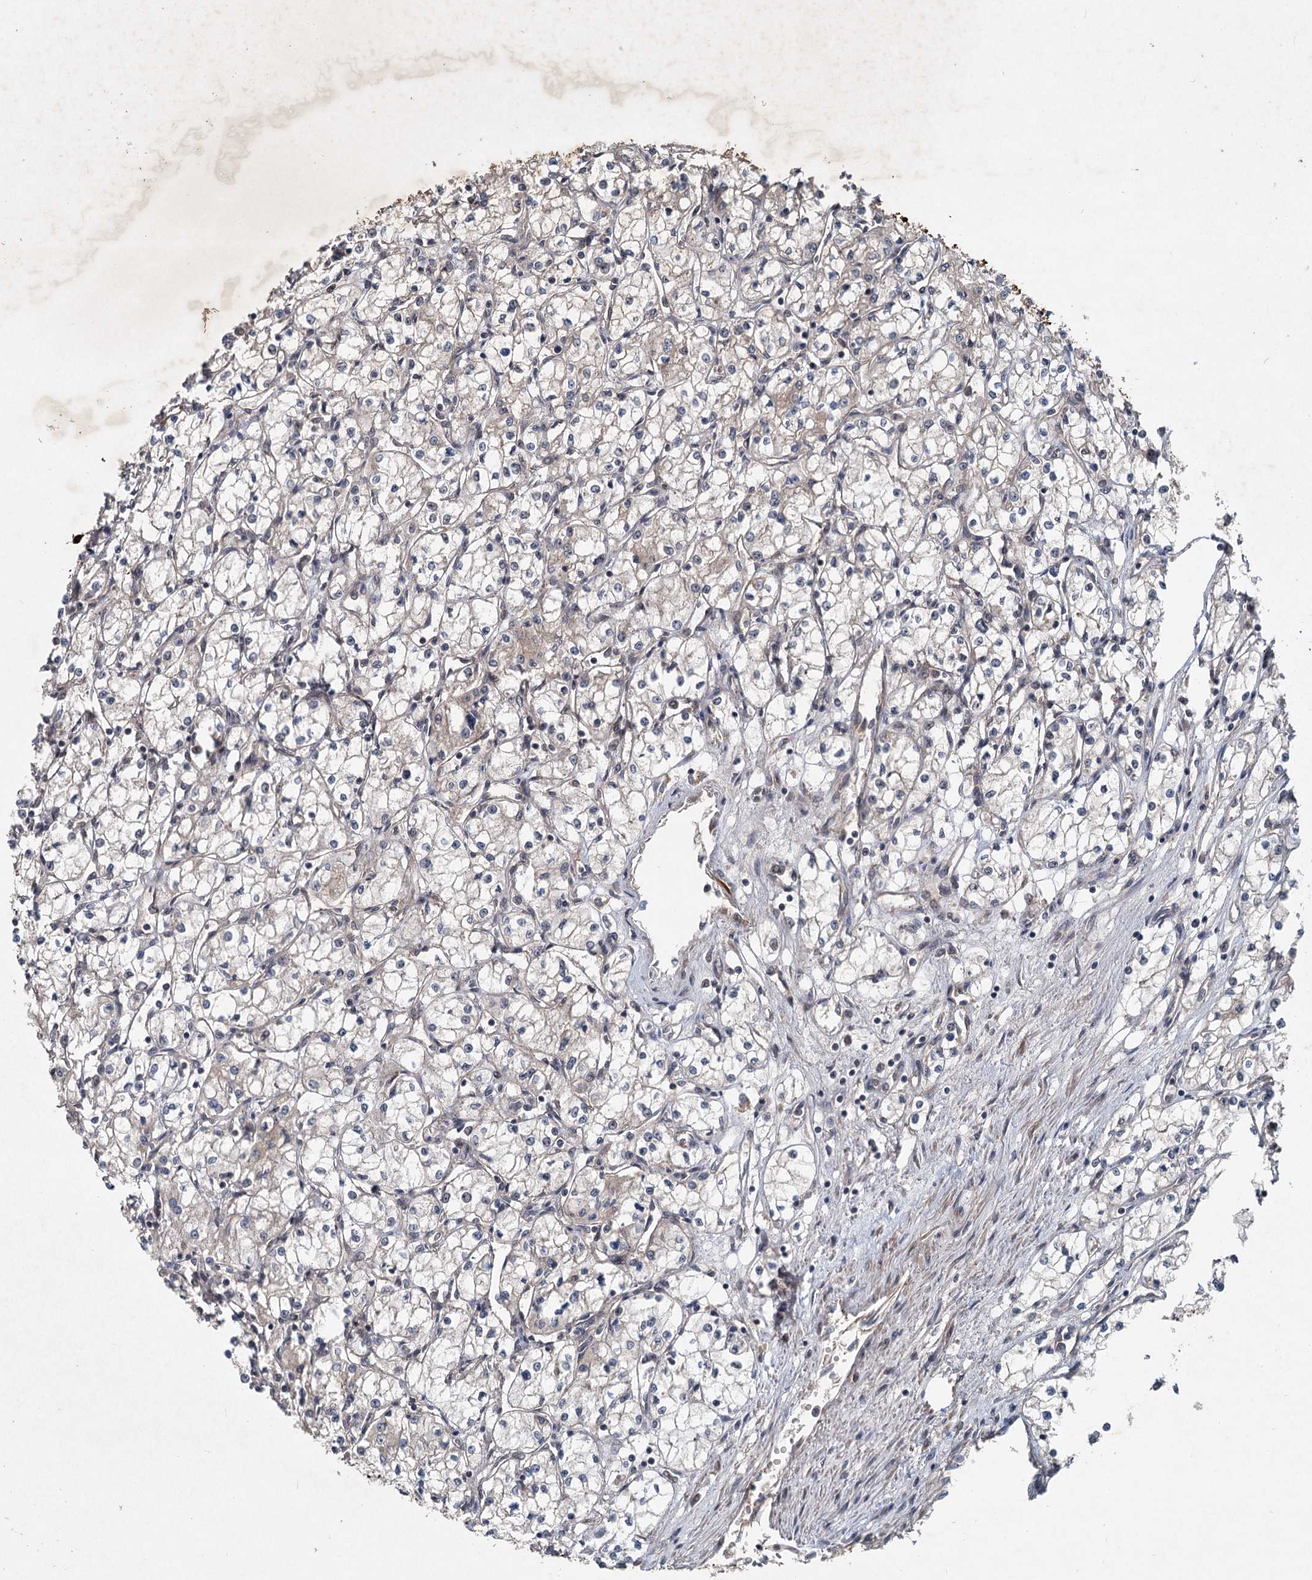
{"staining": {"intensity": "negative", "quantity": "none", "location": "none"}, "tissue": "renal cancer", "cell_type": "Tumor cells", "image_type": "cancer", "snomed": [{"axis": "morphology", "description": "Adenocarcinoma, NOS"}, {"axis": "topography", "description": "Kidney"}], "caption": "Adenocarcinoma (renal) stained for a protein using IHC reveals no expression tumor cells.", "gene": "RITA1", "patient": {"sex": "male", "age": 59}}